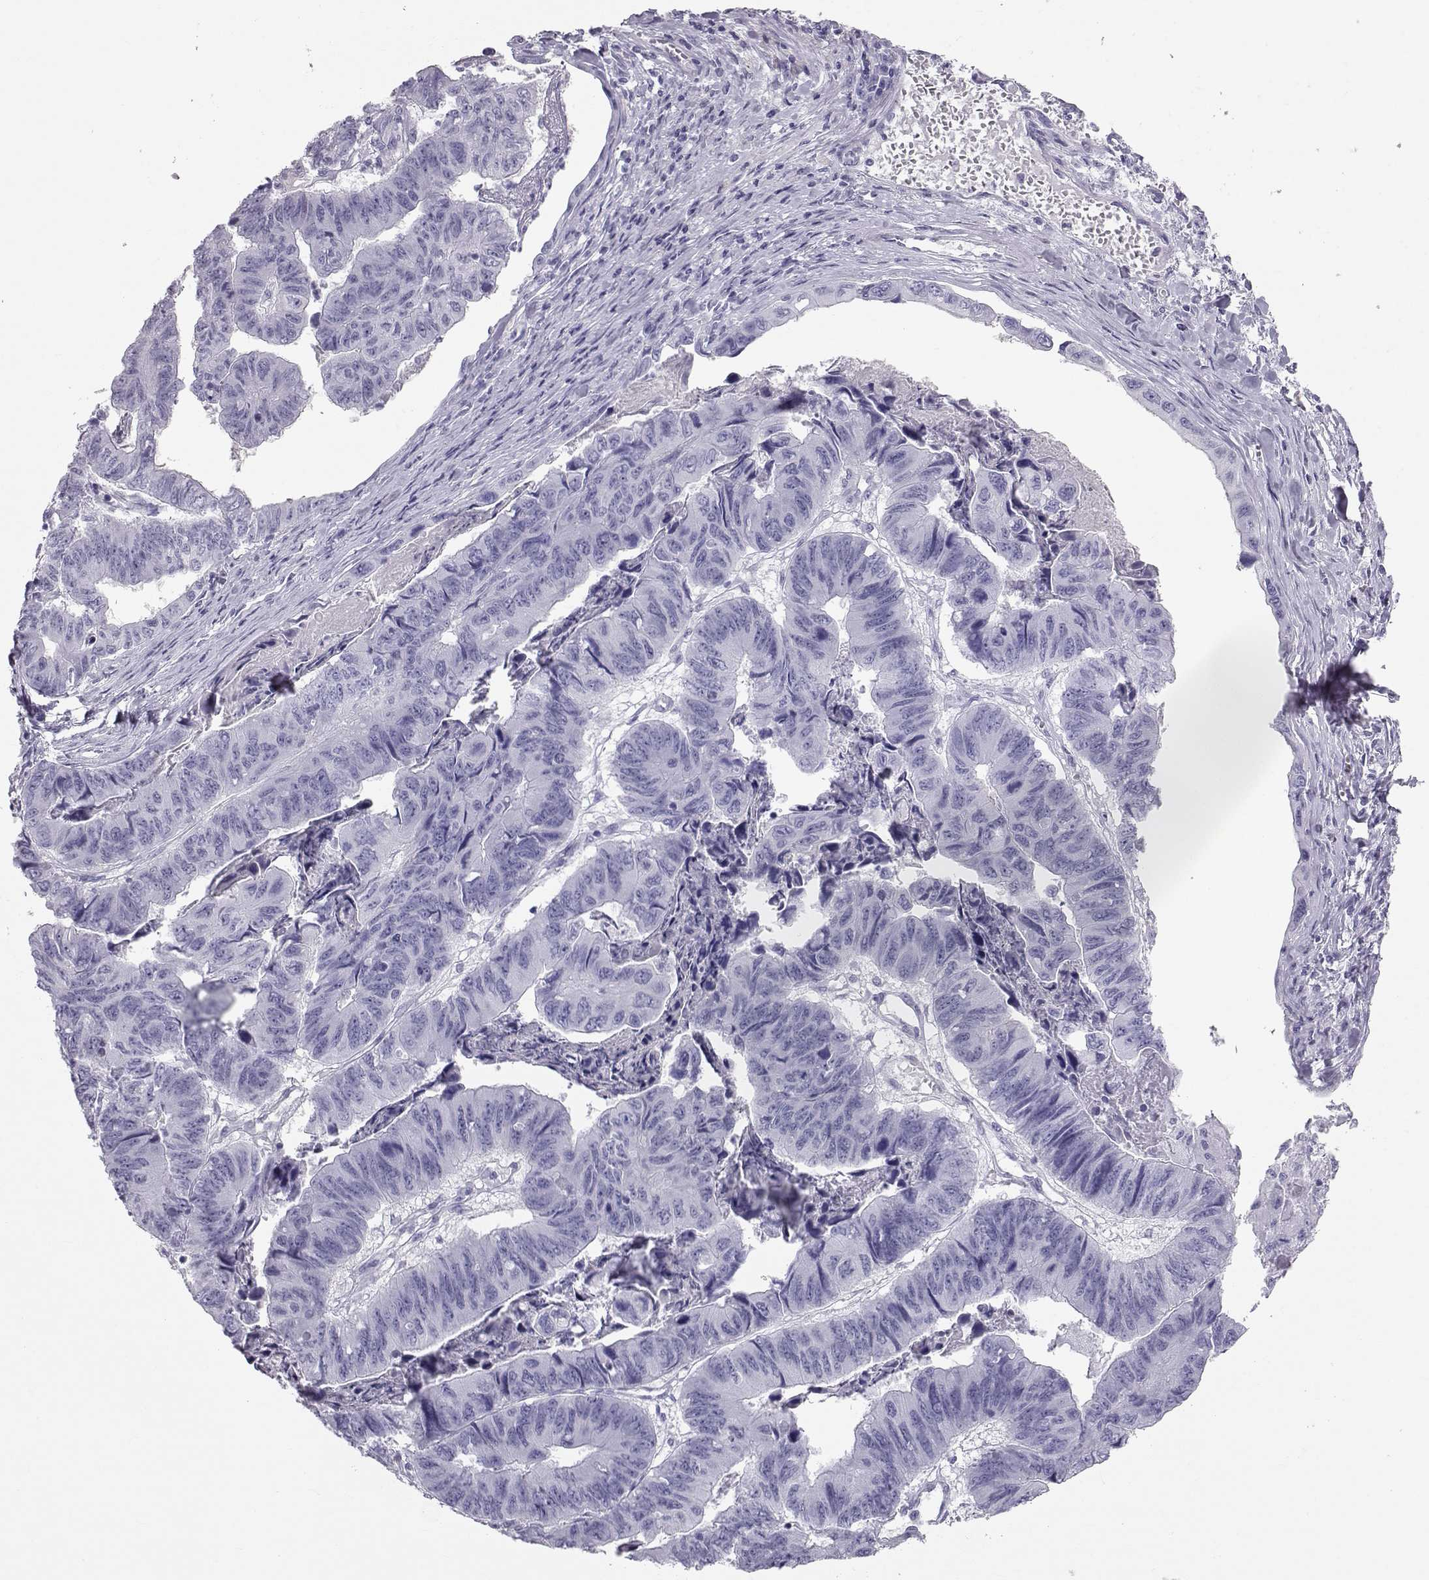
{"staining": {"intensity": "negative", "quantity": "none", "location": "none"}, "tissue": "stomach cancer", "cell_type": "Tumor cells", "image_type": "cancer", "snomed": [{"axis": "morphology", "description": "Adenocarcinoma, NOS"}, {"axis": "topography", "description": "Stomach, lower"}], "caption": "Micrograph shows no significant protein positivity in tumor cells of stomach cancer.", "gene": "RD3", "patient": {"sex": "male", "age": 77}}